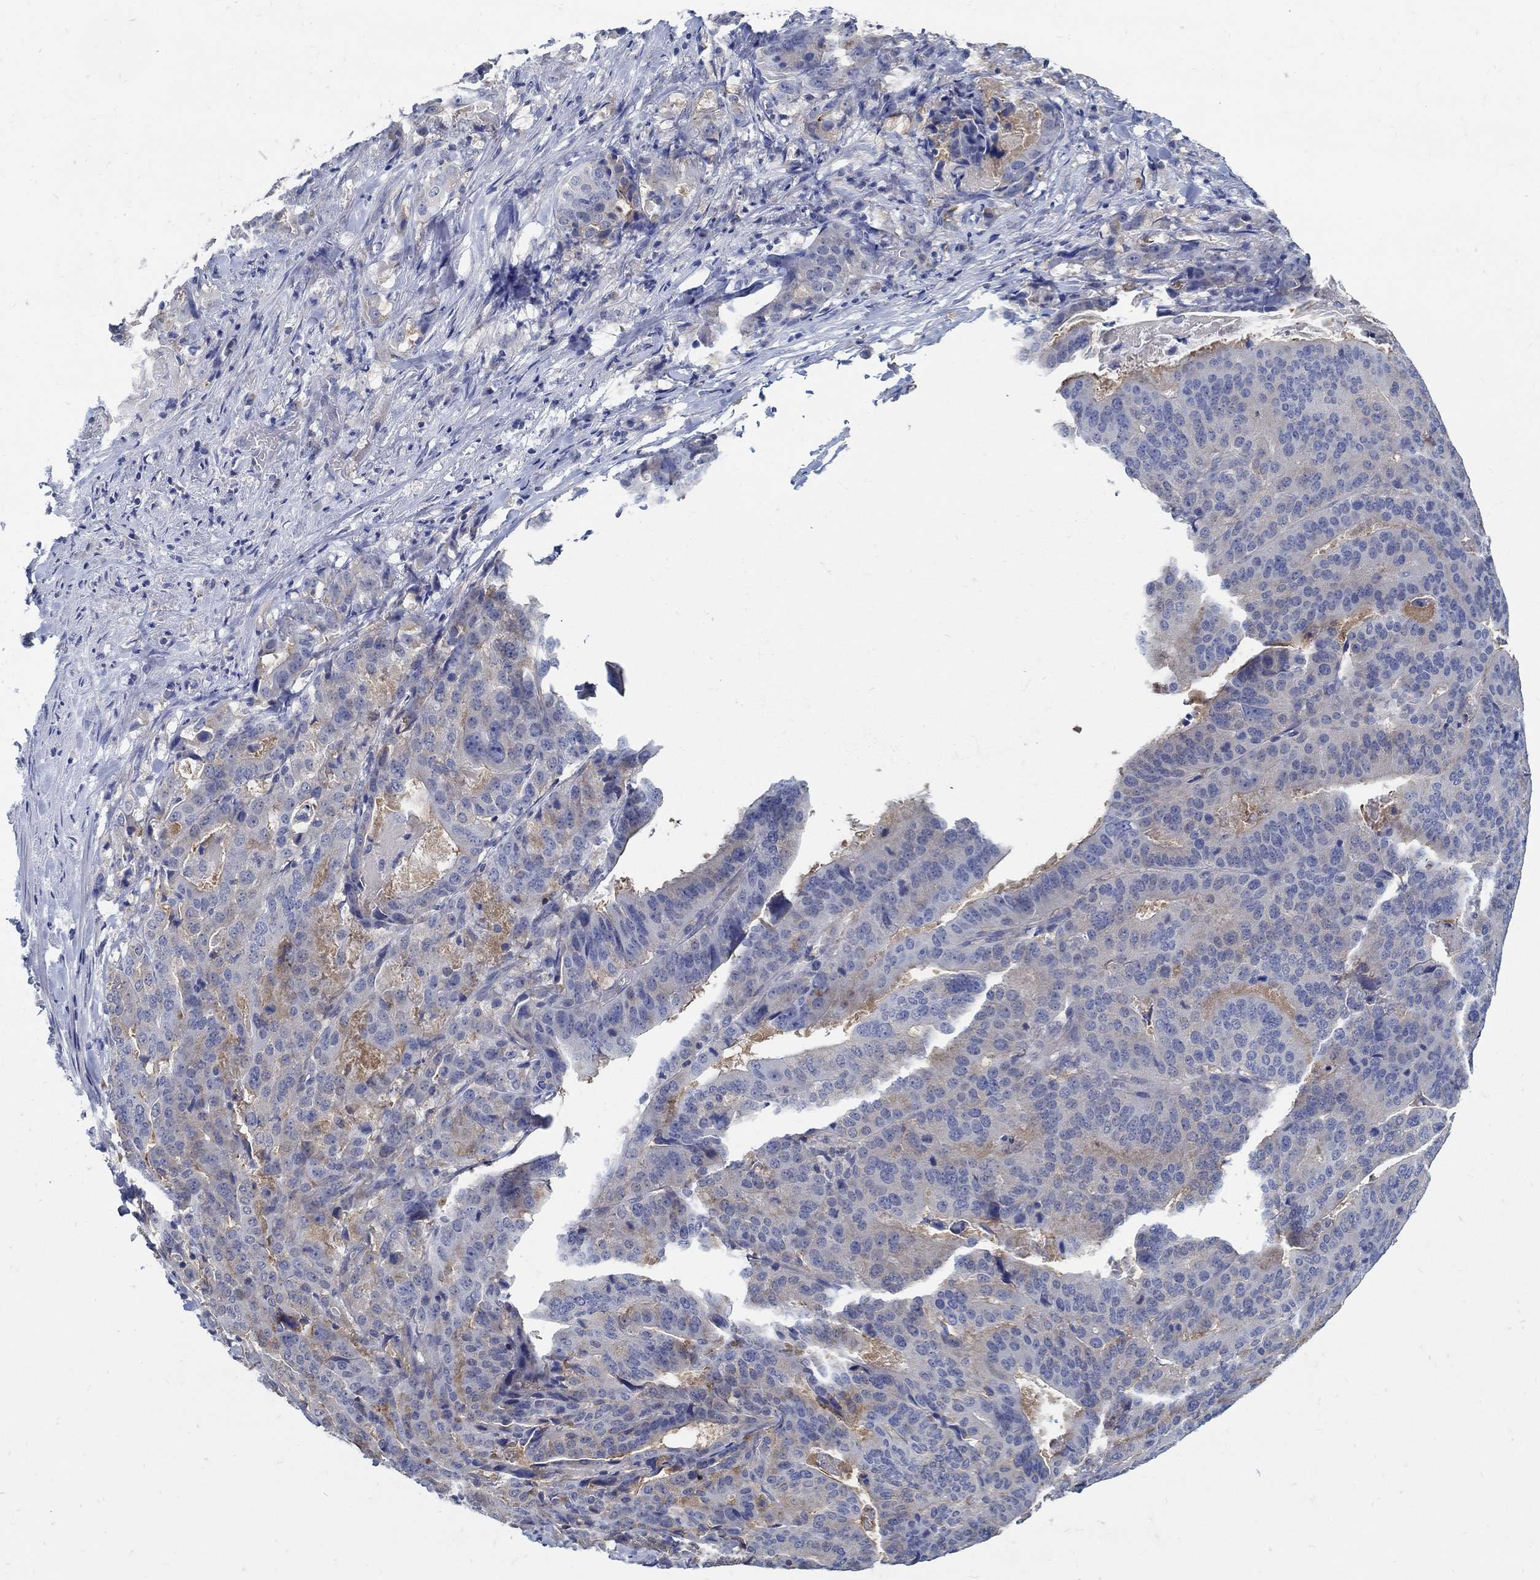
{"staining": {"intensity": "moderate", "quantity": "<25%", "location": "cytoplasmic/membranous"}, "tissue": "stomach cancer", "cell_type": "Tumor cells", "image_type": "cancer", "snomed": [{"axis": "morphology", "description": "Adenocarcinoma, NOS"}, {"axis": "topography", "description": "Stomach"}], "caption": "Immunohistochemistry photomicrograph of neoplastic tissue: stomach adenocarcinoma stained using IHC exhibits low levels of moderate protein expression localized specifically in the cytoplasmic/membranous of tumor cells, appearing as a cytoplasmic/membranous brown color.", "gene": "PCDH11X", "patient": {"sex": "male", "age": 48}}